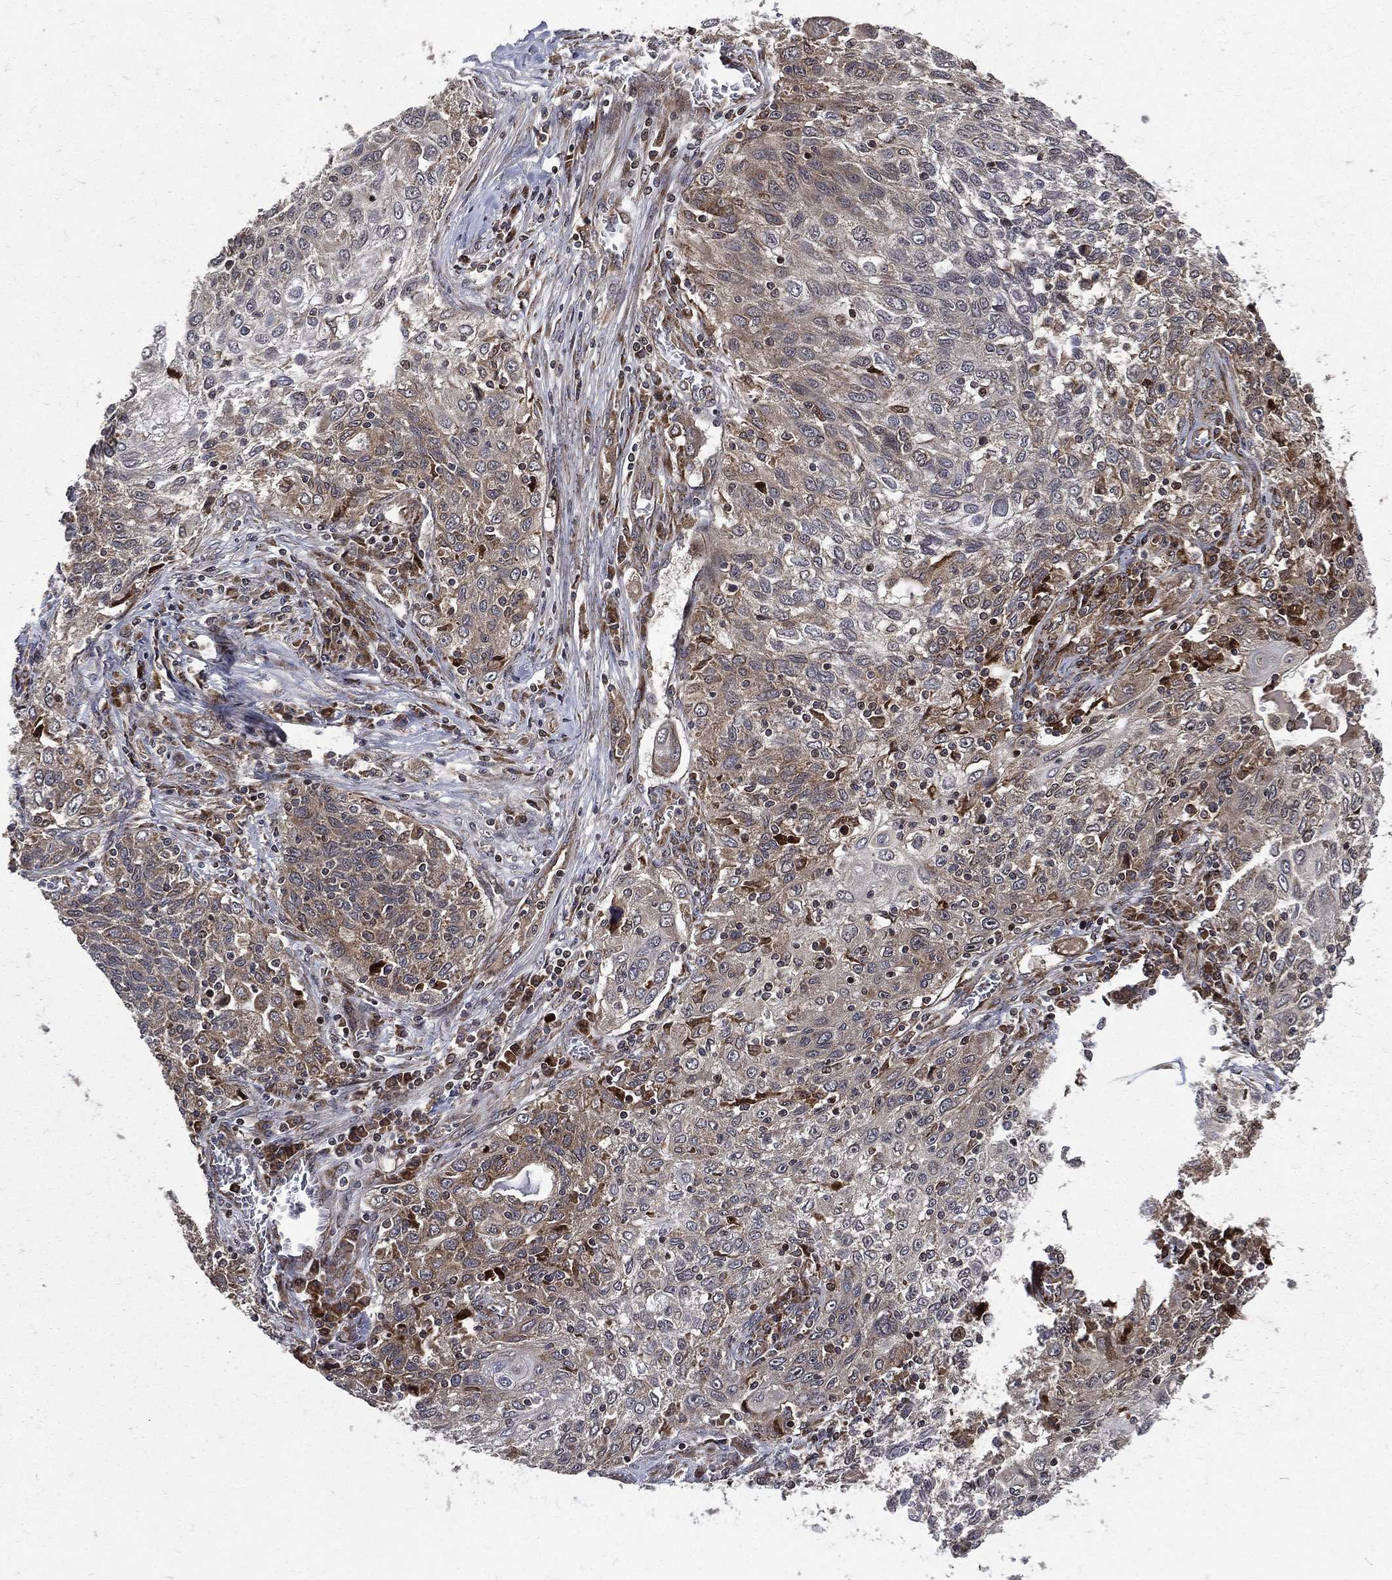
{"staining": {"intensity": "strong", "quantity": "<25%", "location": "cytoplasmic/membranous"}, "tissue": "lung cancer", "cell_type": "Tumor cells", "image_type": "cancer", "snomed": [{"axis": "morphology", "description": "Squamous cell carcinoma, NOS"}, {"axis": "topography", "description": "Lung"}], "caption": "Protein analysis of lung cancer tissue reveals strong cytoplasmic/membranous positivity in approximately <25% of tumor cells. (DAB (3,3'-diaminobenzidine) IHC with brightfield microscopy, high magnification).", "gene": "RAB11FIP4", "patient": {"sex": "female", "age": 69}}